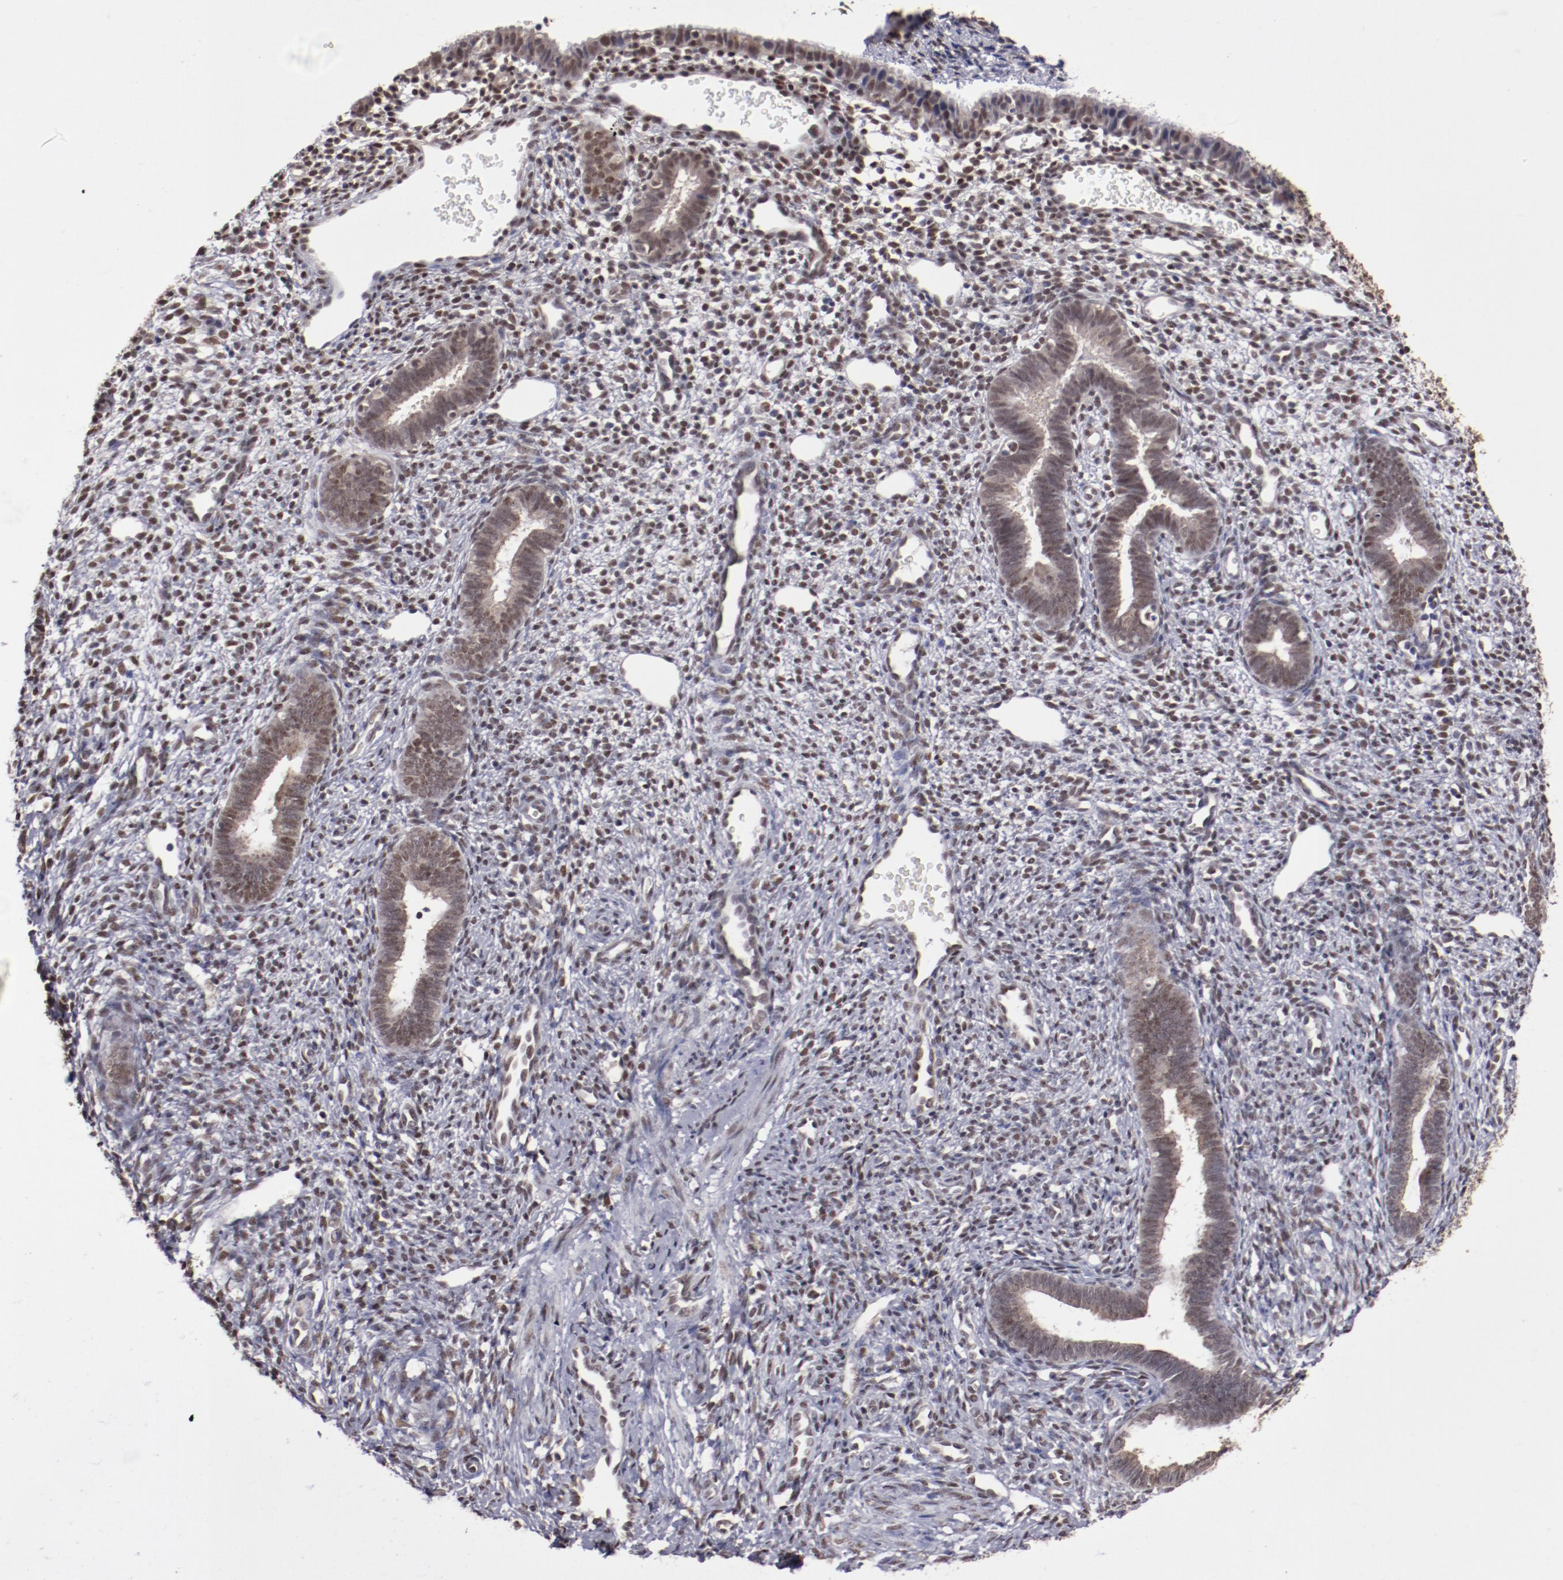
{"staining": {"intensity": "weak", "quantity": ">75%", "location": "nuclear"}, "tissue": "endometrium", "cell_type": "Cells in endometrial stroma", "image_type": "normal", "snomed": [{"axis": "morphology", "description": "Normal tissue, NOS"}, {"axis": "topography", "description": "Endometrium"}], "caption": "Immunohistochemistry histopathology image of unremarkable endometrium: human endometrium stained using immunohistochemistry (IHC) shows low levels of weak protein expression localized specifically in the nuclear of cells in endometrial stroma, appearing as a nuclear brown color.", "gene": "ARNT", "patient": {"sex": "female", "age": 27}}